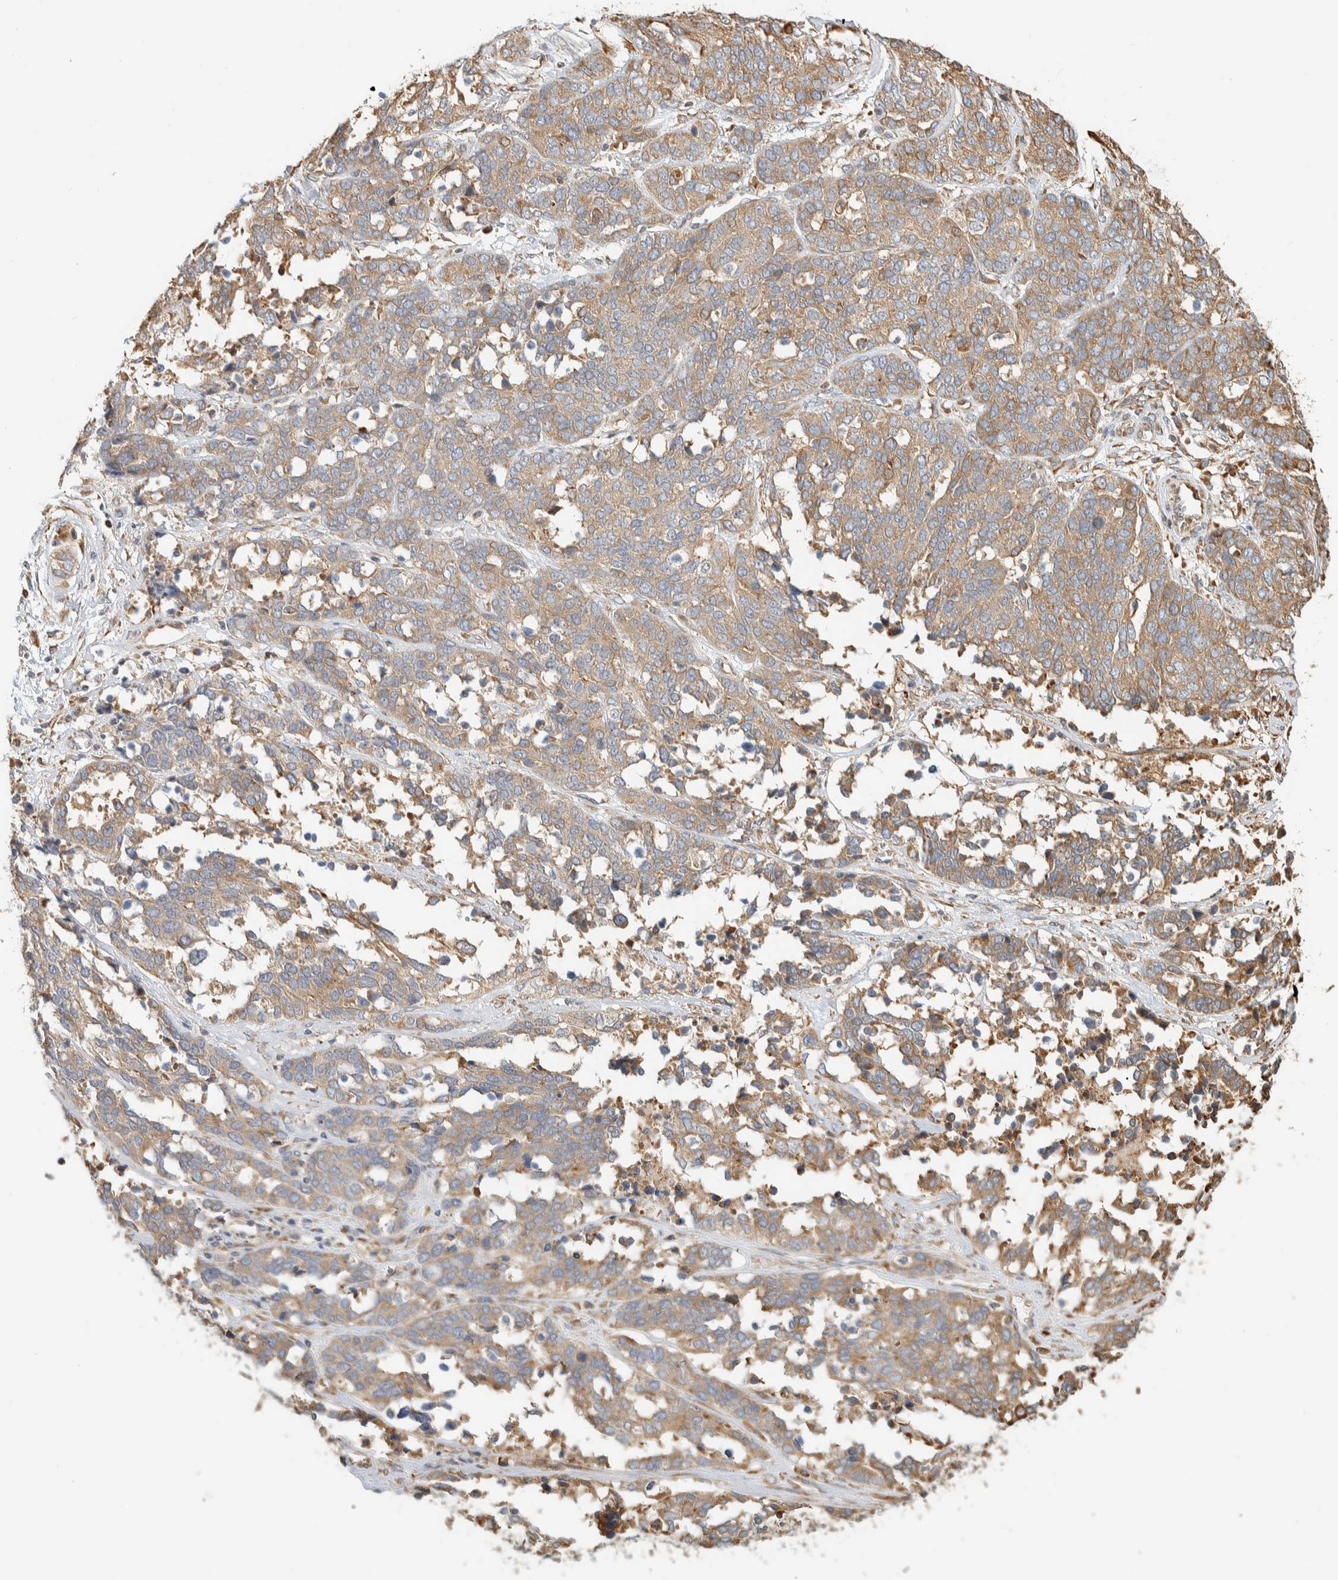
{"staining": {"intensity": "moderate", "quantity": ">75%", "location": "cytoplasmic/membranous"}, "tissue": "ovarian cancer", "cell_type": "Tumor cells", "image_type": "cancer", "snomed": [{"axis": "morphology", "description": "Cystadenocarcinoma, serous, NOS"}, {"axis": "topography", "description": "Ovary"}], "caption": "The histopathology image demonstrates staining of ovarian cancer (serous cystadenocarcinoma), revealing moderate cytoplasmic/membranous protein positivity (brown color) within tumor cells. (brown staining indicates protein expression, while blue staining denotes nuclei).", "gene": "RAB11FIP1", "patient": {"sex": "female", "age": 44}}